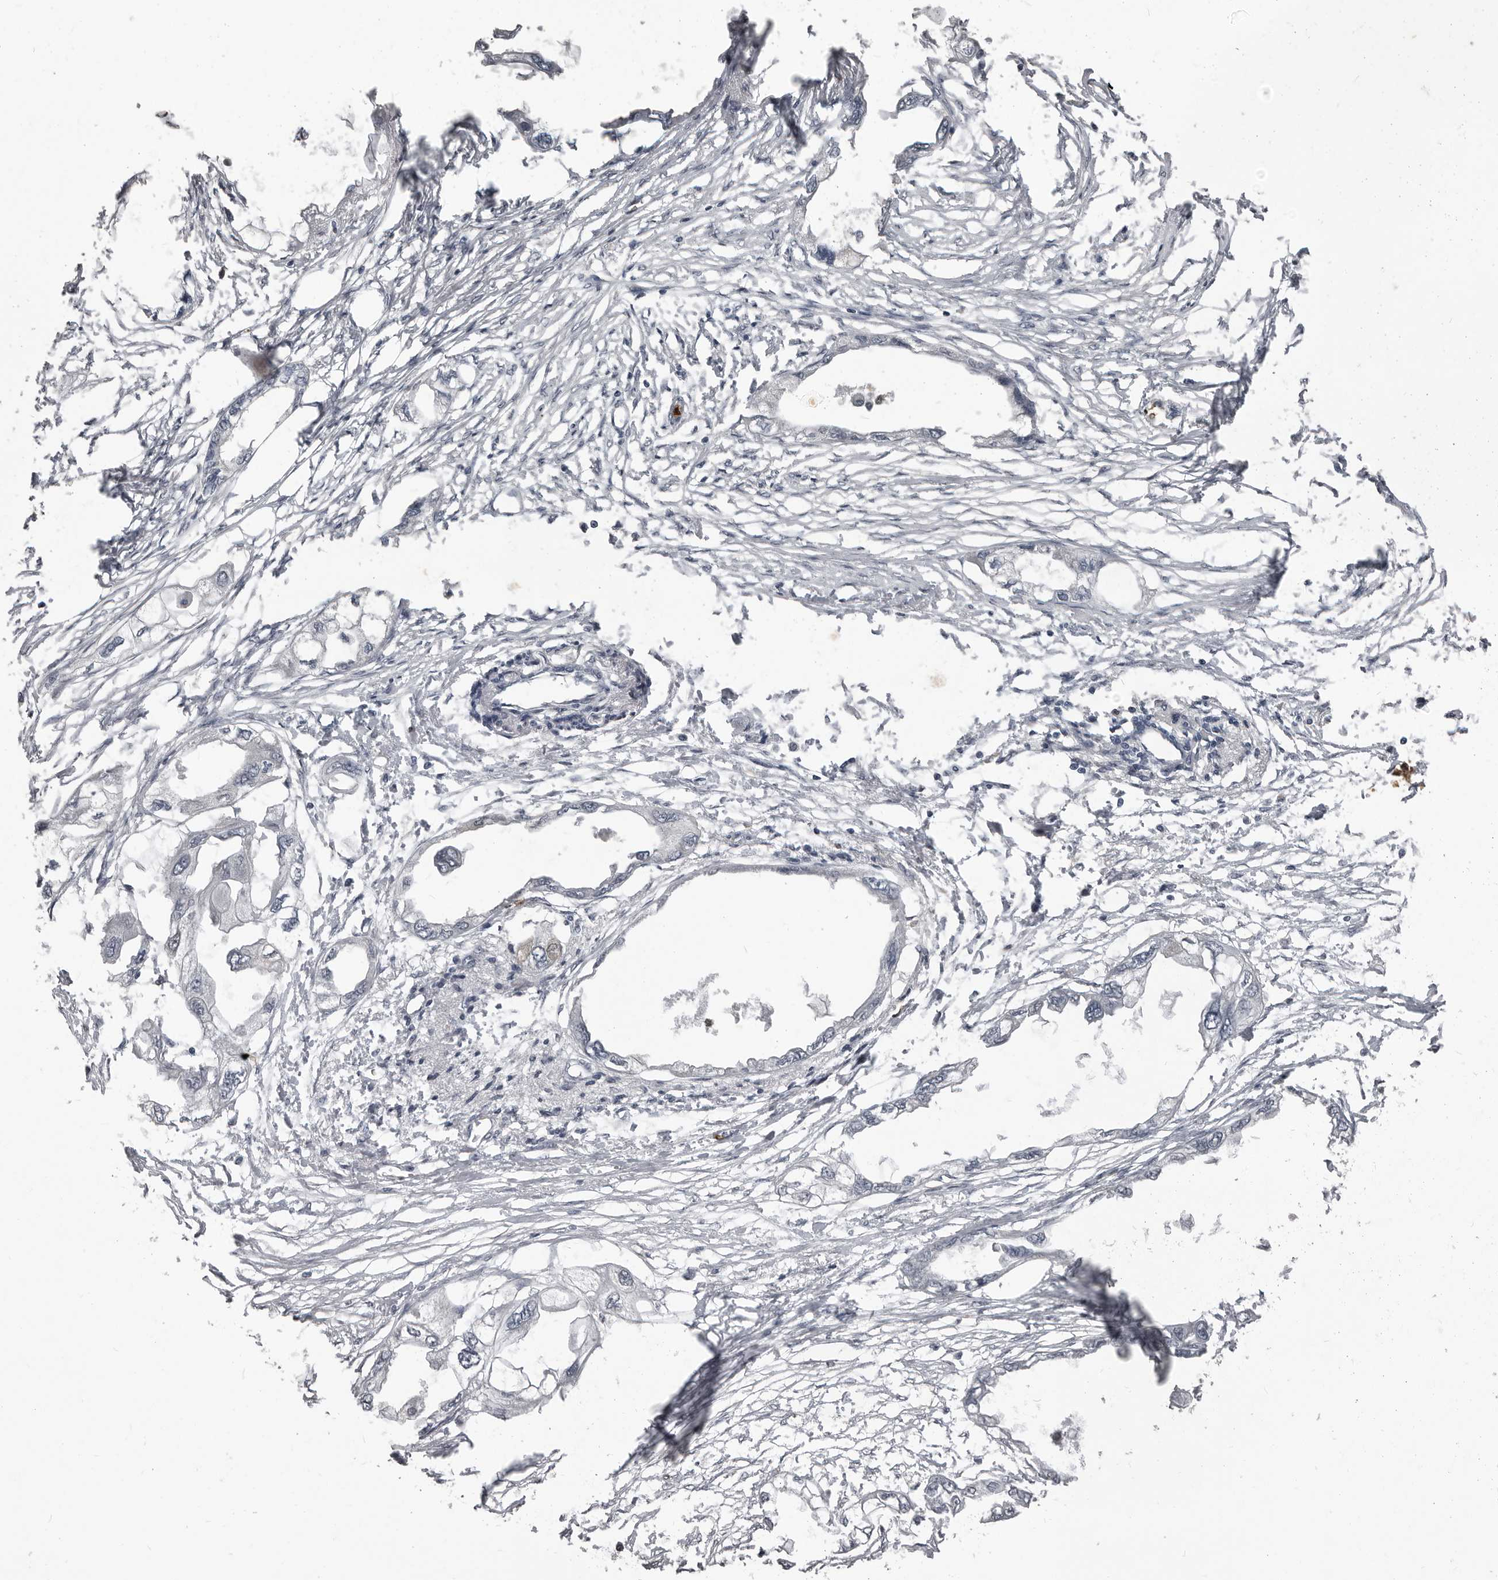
{"staining": {"intensity": "negative", "quantity": "none", "location": "none"}, "tissue": "endometrial cancer", "cell_type": "Tumor cells", "image_type": "cancer", "snomed": [{"axis": "morphology", "description": "Adenocarcinoma, NOS"}, {"axis": "morphology", "description": "Adenocarcinoma, metastatic, NOS"}, {"axis": "topography", "description": "Adipose tissue"}, {"axis": "topography", "description": "Endometrium"}], "caption": "Immunohistochemical staining of metastatic adenocarcinoma (endometrial) demonstrates no significant staining in tumor cells. (IHC, brightfield microscopy, high magnification).", "gene": "GPR157", "patient": {"sex": "female", "age": 67}}